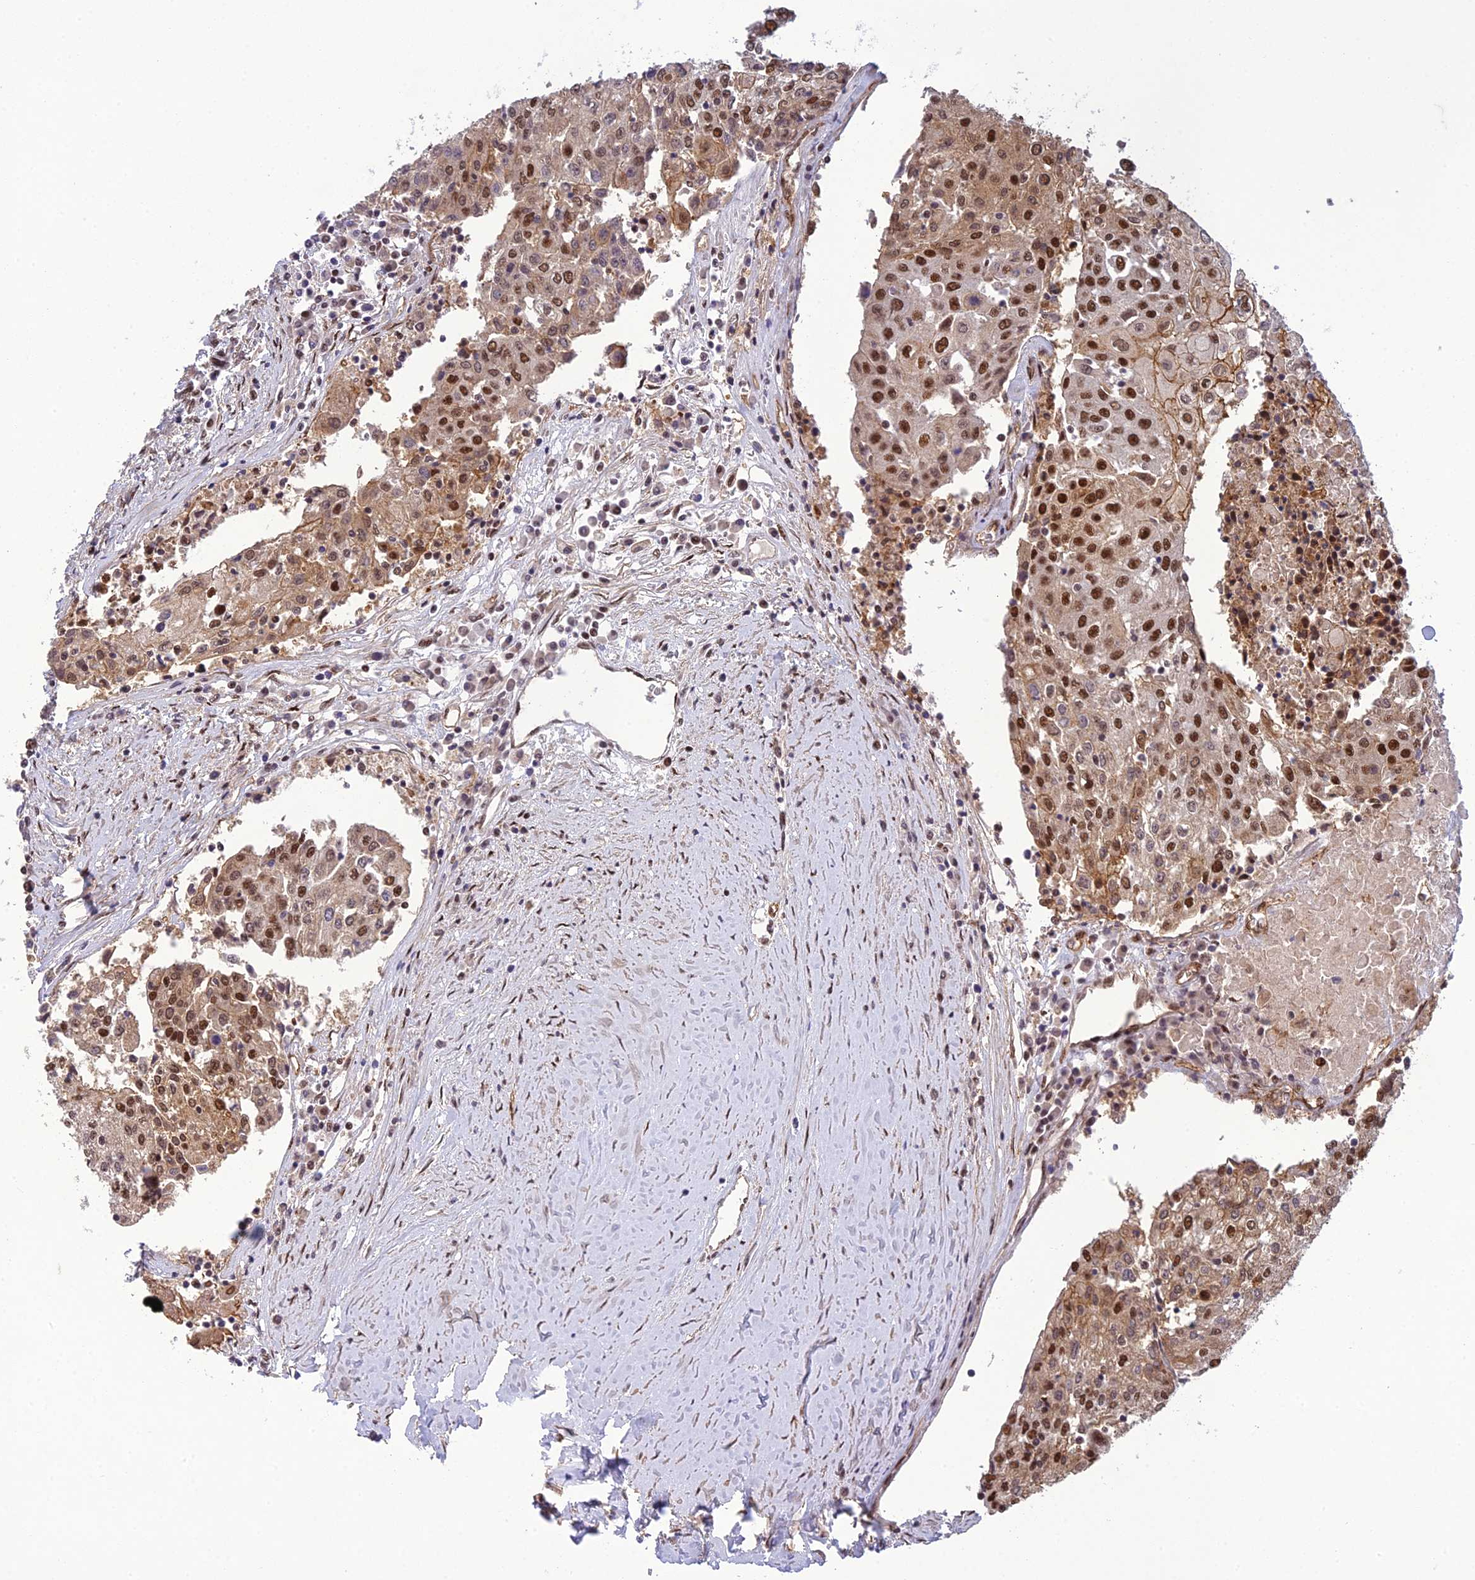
{"staining": {"intensity": "moderate", "quantity": ">75%", "location": "cytoplasmic/membranous,nuclear"}, "tissue": "urothelial cancer", "cell_type": "Tumor cells", "image_type": "cancer", "snomed": [{"axis": "morphology", "description": "Urothelial carcinoma, High grade"}, {"axis": "topography", "description": "Urinary bladder"}], "caption": "Human urothelial cancer stained with a brown dye shows moderate cytoplasmic/membranous and nuclear positive positivity in about >75% of tumor cells.", "gene": "RANBP3", "patient": {"sex": "female", "age": 85}}